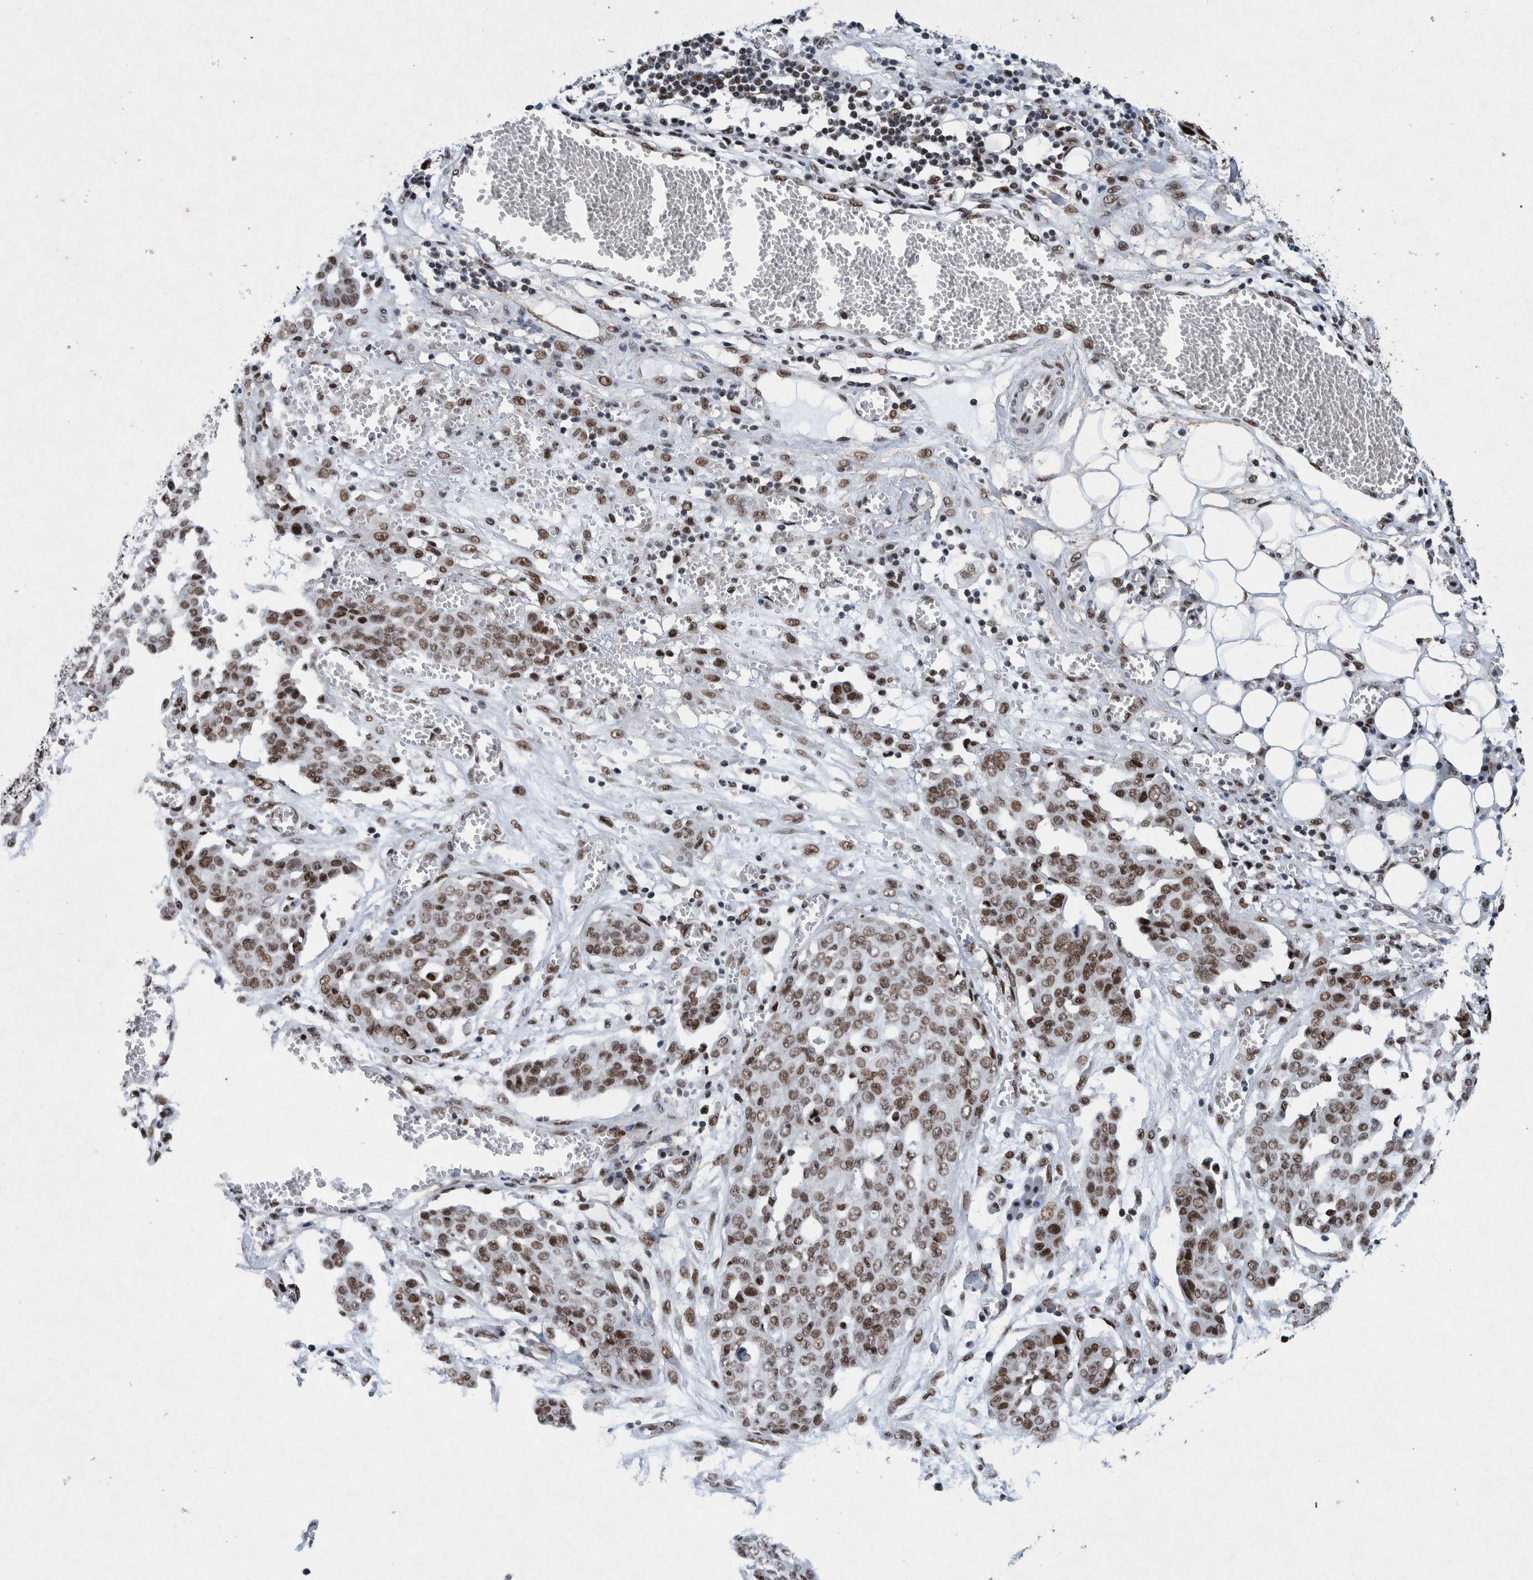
{"staining": {"intensity": "moderate", "quantity": ">75%", "location": "nuclear"}, "tissue": "ovarian cancer", "cell_type": "Tumor cells", "image_type": "cancer", "snomed": [{"axis": "morphology", "description": "Cystadenocarcinoma, serous, NOS"}, {"axis": "topography", "description": "Soft tissue"}, {"axis": "topography", "description": "Ovary"}], "caption": "Immunohistochemistry (IHC) image of ovarian cancer stained for a protein (brown), which exhibits medium levels of moderate nuclear positivity in about >75% of tumor cells.", "gene": "TAF10", "patient": {"sex": "female", "age": 57}}